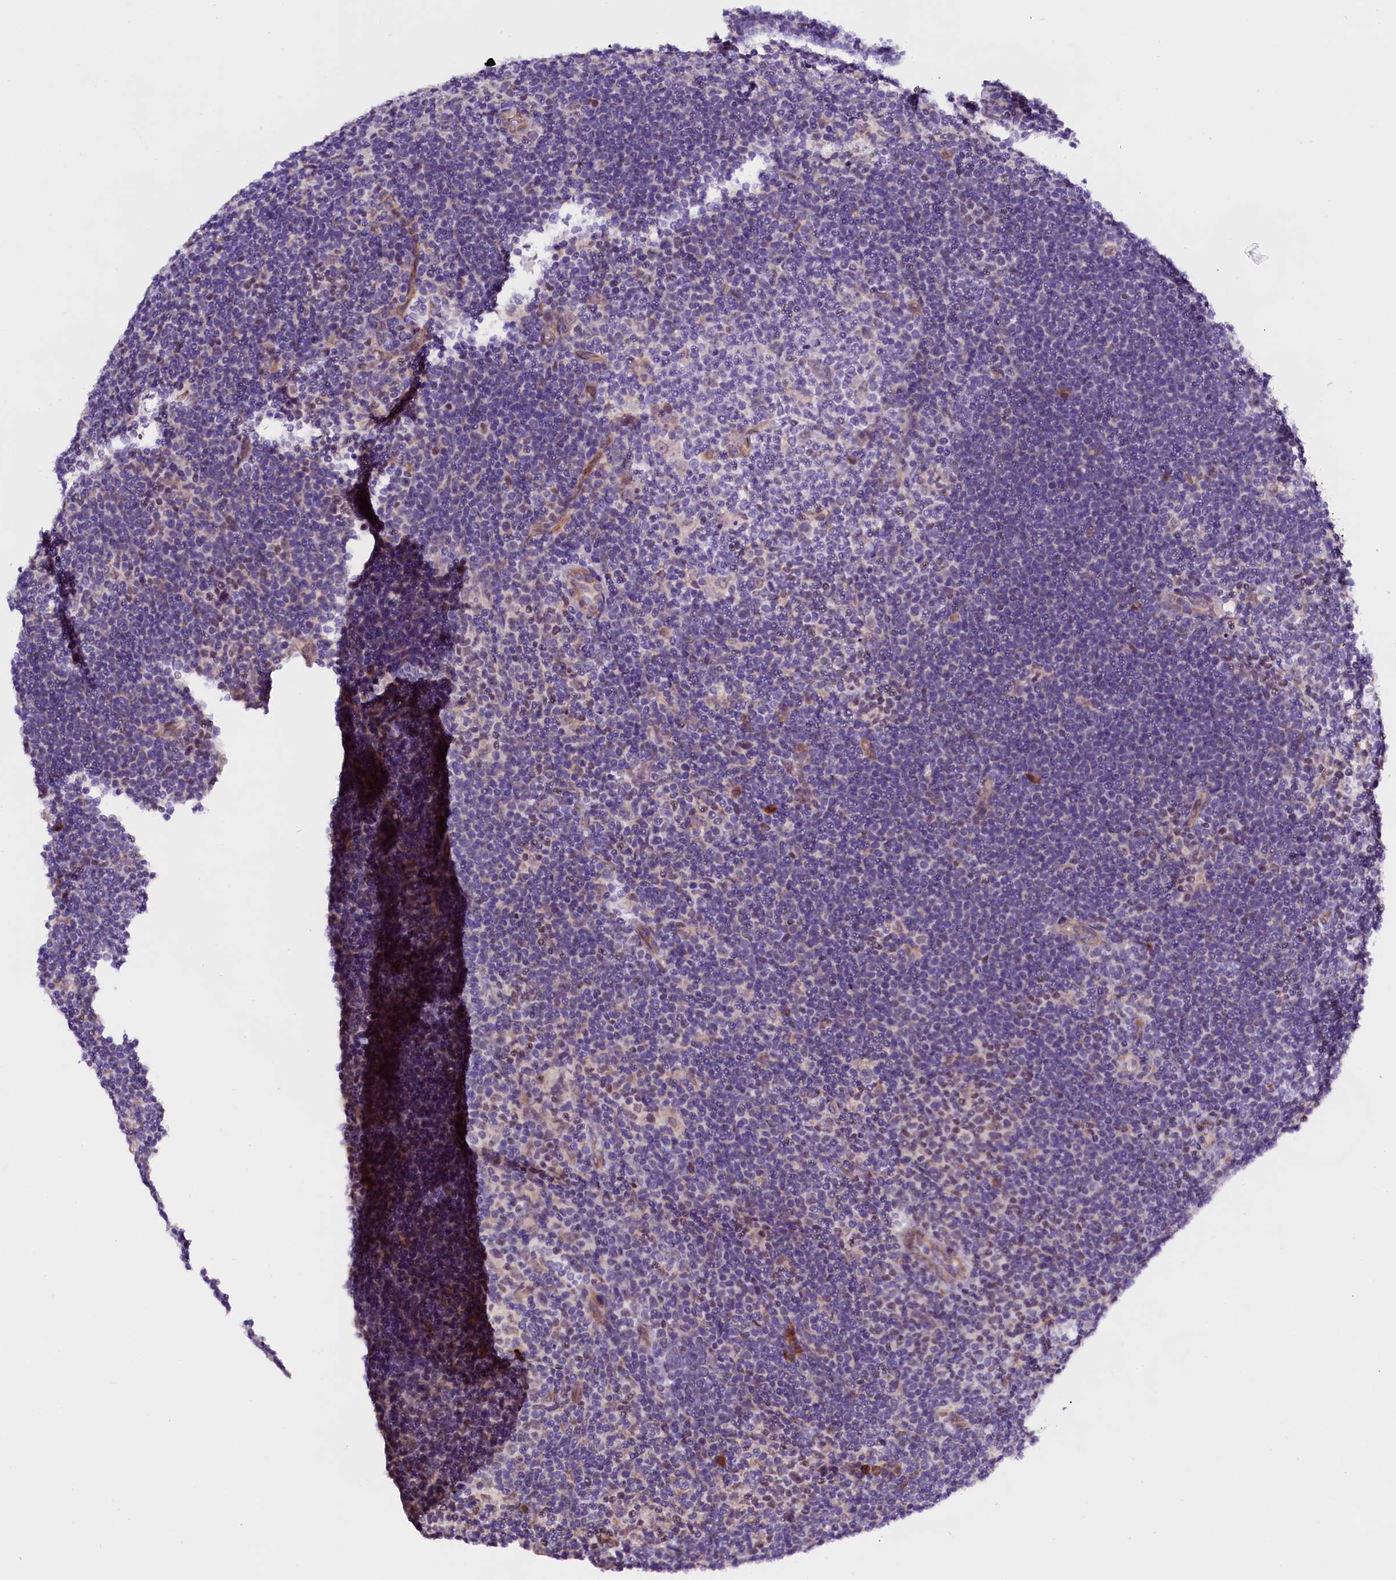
{"staining": {"intensity": "negative", "quantity": "none", "location": "none"}, "tissue": "lymphoma", "cell_type": "Tumor cells", "image_type": "cancer", "snomed": [{"axis": "morphology", "description": "Hodgkin's disease, NOS"}, {"axis": "topography", "description": "Lymph node"}], "caption": "This is an IHC photomicrograph of human Hodgkin's disease. There is no staining in tumor cells.", "gene": "UACA", "patient": {"sex": "female", "age": 57}}